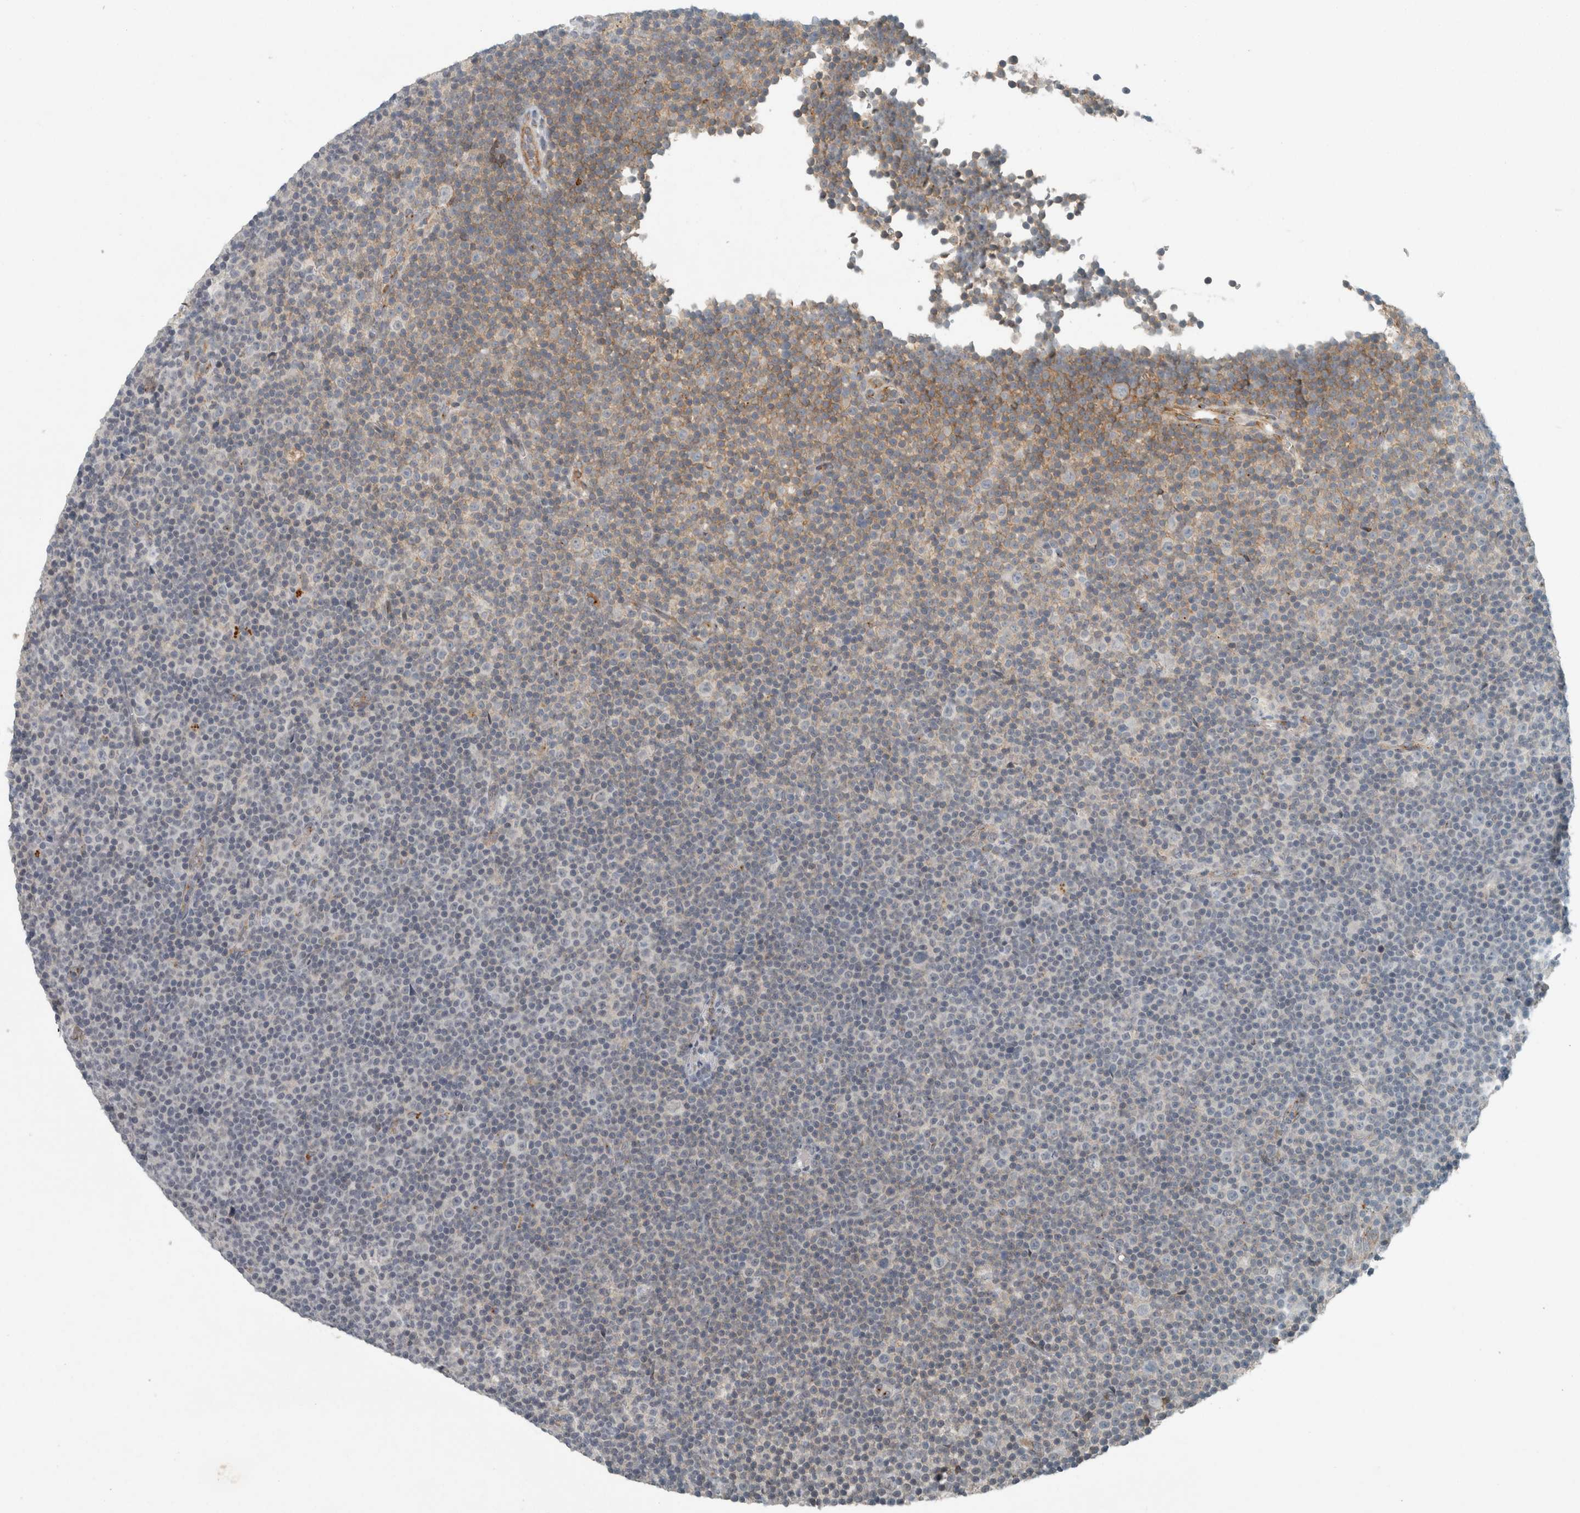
{"staining": {"intensity": "negative", "quantity": "none", "location": "none"}, "tissue": "lymphoma", "cell_type": "Tumor cells", "image_type": "cancer", "snomed": [{"axis": "morphology", "description": "Malignant lymphoma, non-Hodgkin's type, Low grade"}, {"axis": "topography", "description": "Lymph node"}], "caption": "Lymphoma stained for a protein using immunohistochemistry (IHC) demonstrates no positivity tumor cells.", "gene": "KIF1C", "patient": {"sex": "female", "age": 67}}